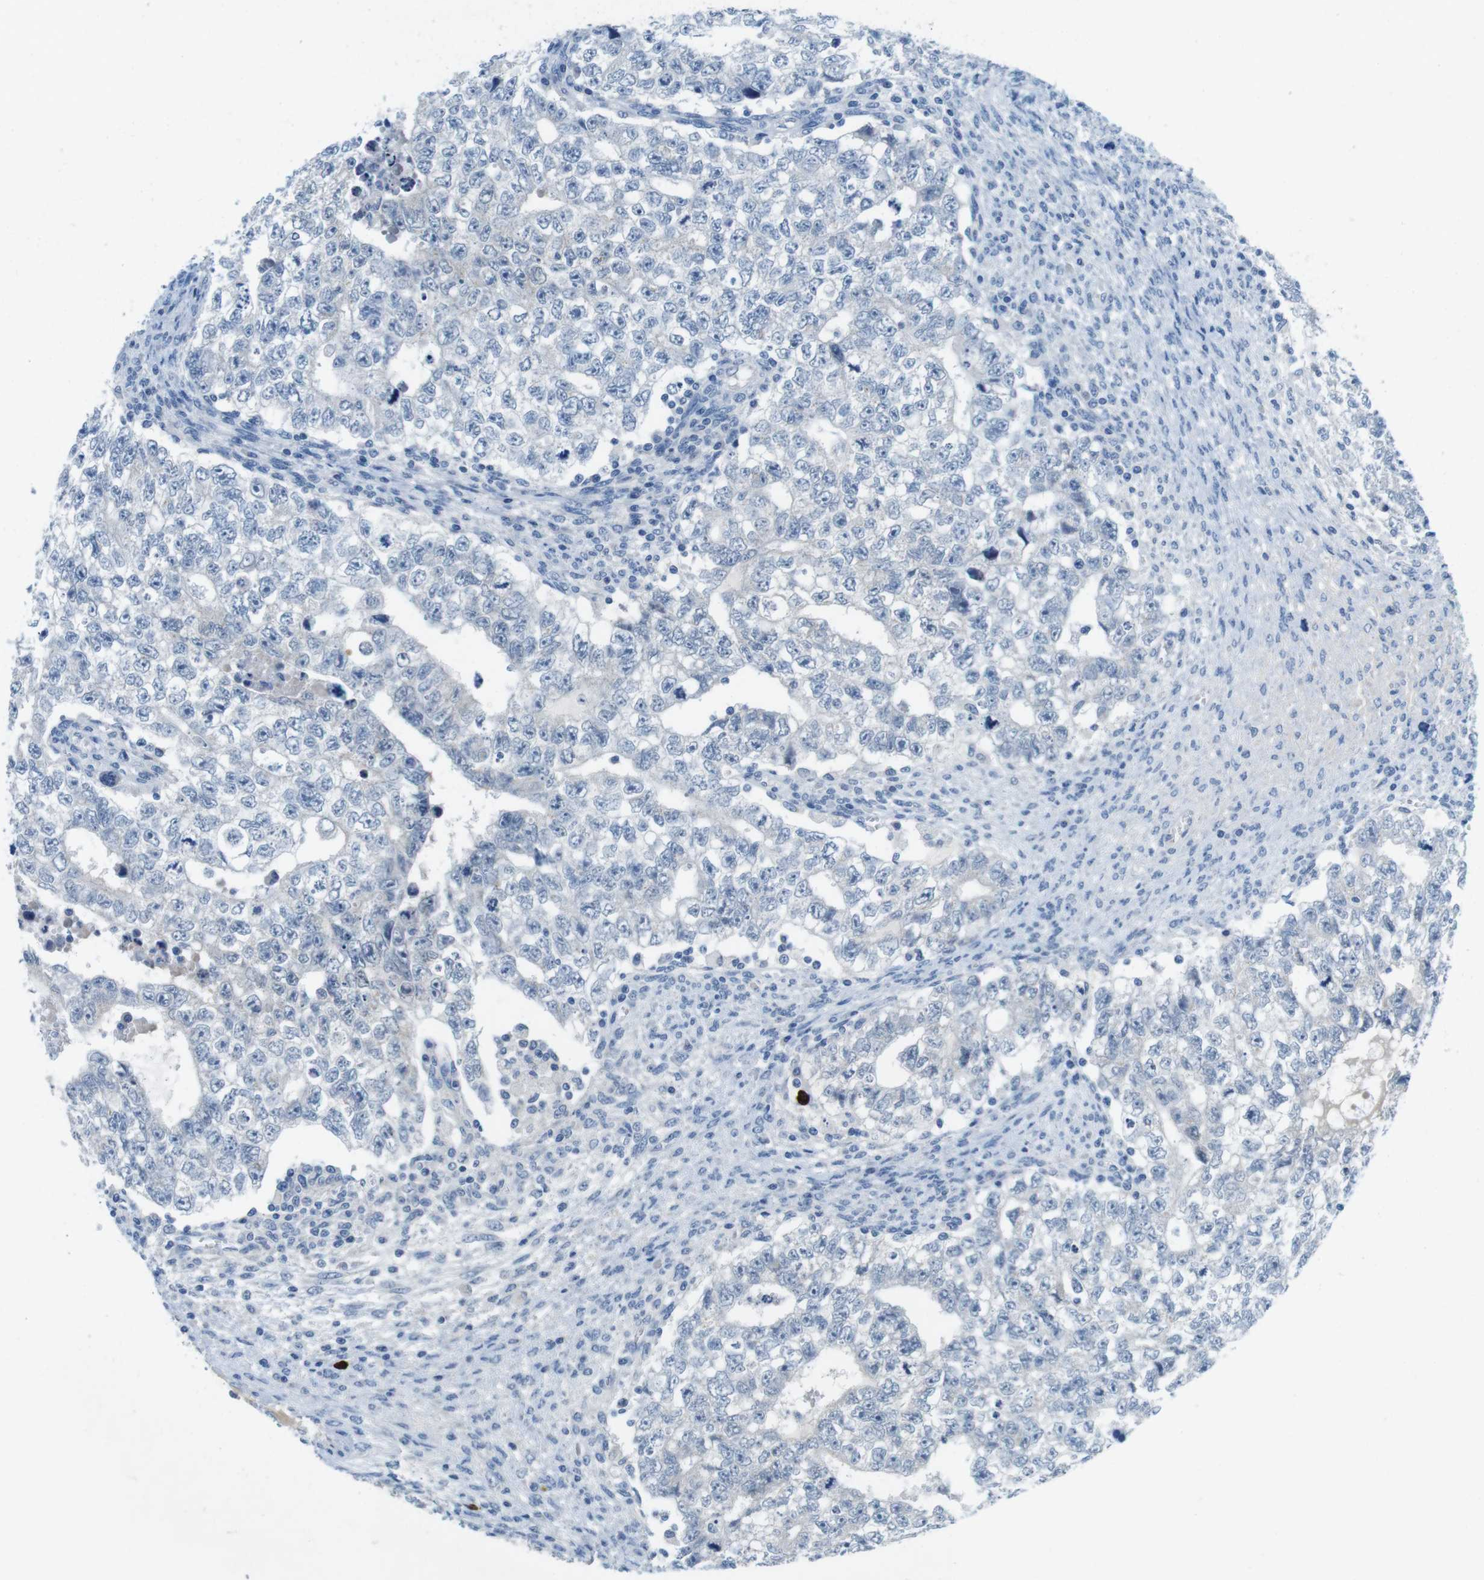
{"staining": {"intensity": "negative", "quantity": "none", "location": "none"}, "tissue": "testis cancer", "cell_type": "Tumor cells", "image_type": "cancer", "snomed": [{"axis": "morphology", "description": "Seminoma, NOS"}, {"axis": "morphology", "description": "Carcinoma, Embryonal, NOS"}, {"axis": "topography", "description": "Testis"}], "caption": "IHC of testis seminoma exhibits no staining in tumor cells. (DAB immunohistochemistry (IHC) visualized using brightfield microscopy, high magnification).", "gene": "SLC35A3", "patient": {"sex": "male", "age": 38}}